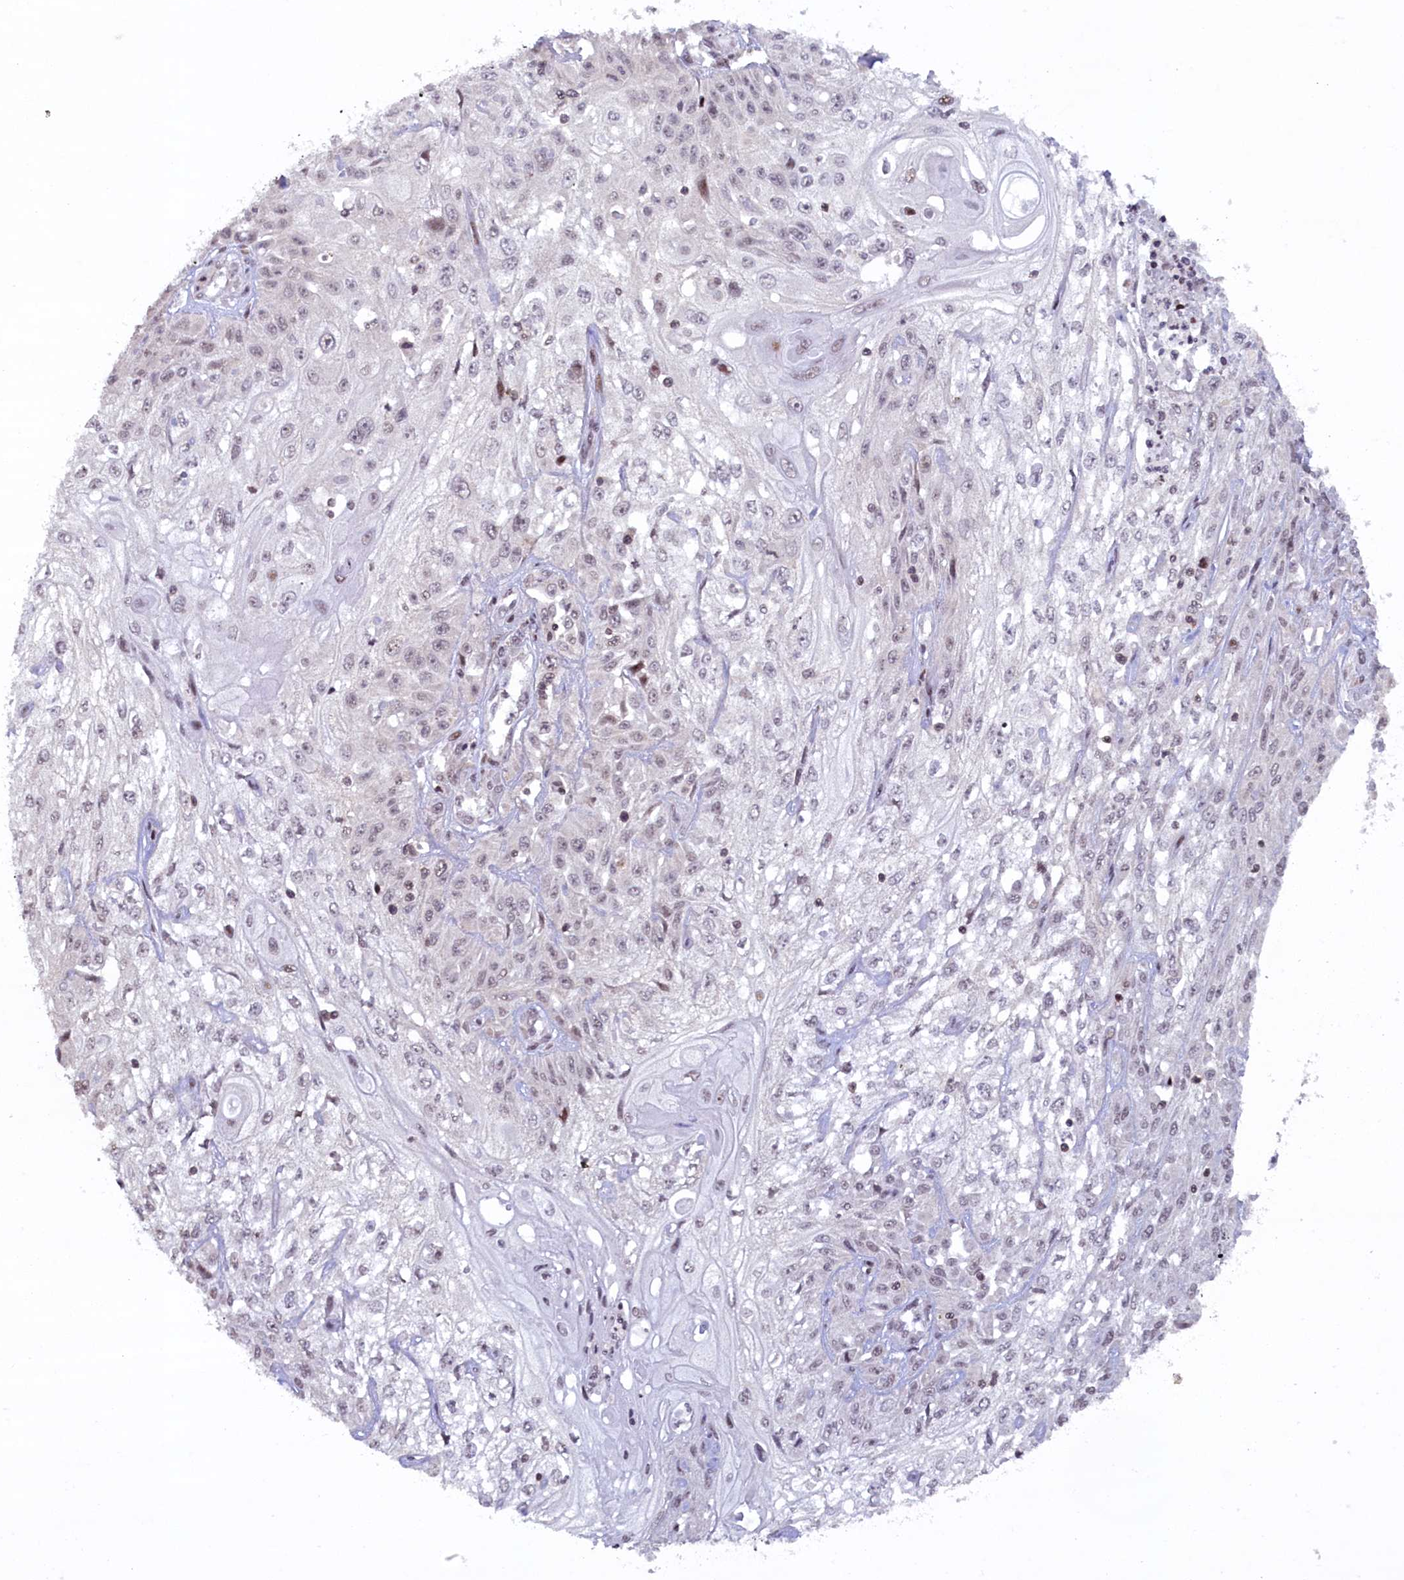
{"staining": {"intensity": "negative", "quantity": "none", "location": "none"}, "tissue": "skin cancer", "cell_type": "Tumor cells", "image_type": "cancer", "snomed": [{"axis": "morphology", "description": "Squamous cell carcinoma, NOS"}, {"axis": "morphology", "description": "Squamous cell carcinoma, metastatic, NOS"}, {"axis": "topography", "description": "Skin"}, {"axis": "topography", "description": "Lymph node"}], "caption": "There is no significant positivity in tumor cells of metastatic squamous cell carcinoma (skin).", "gene": "FYB1", "patient": {"sex": "male", "age": 75}}